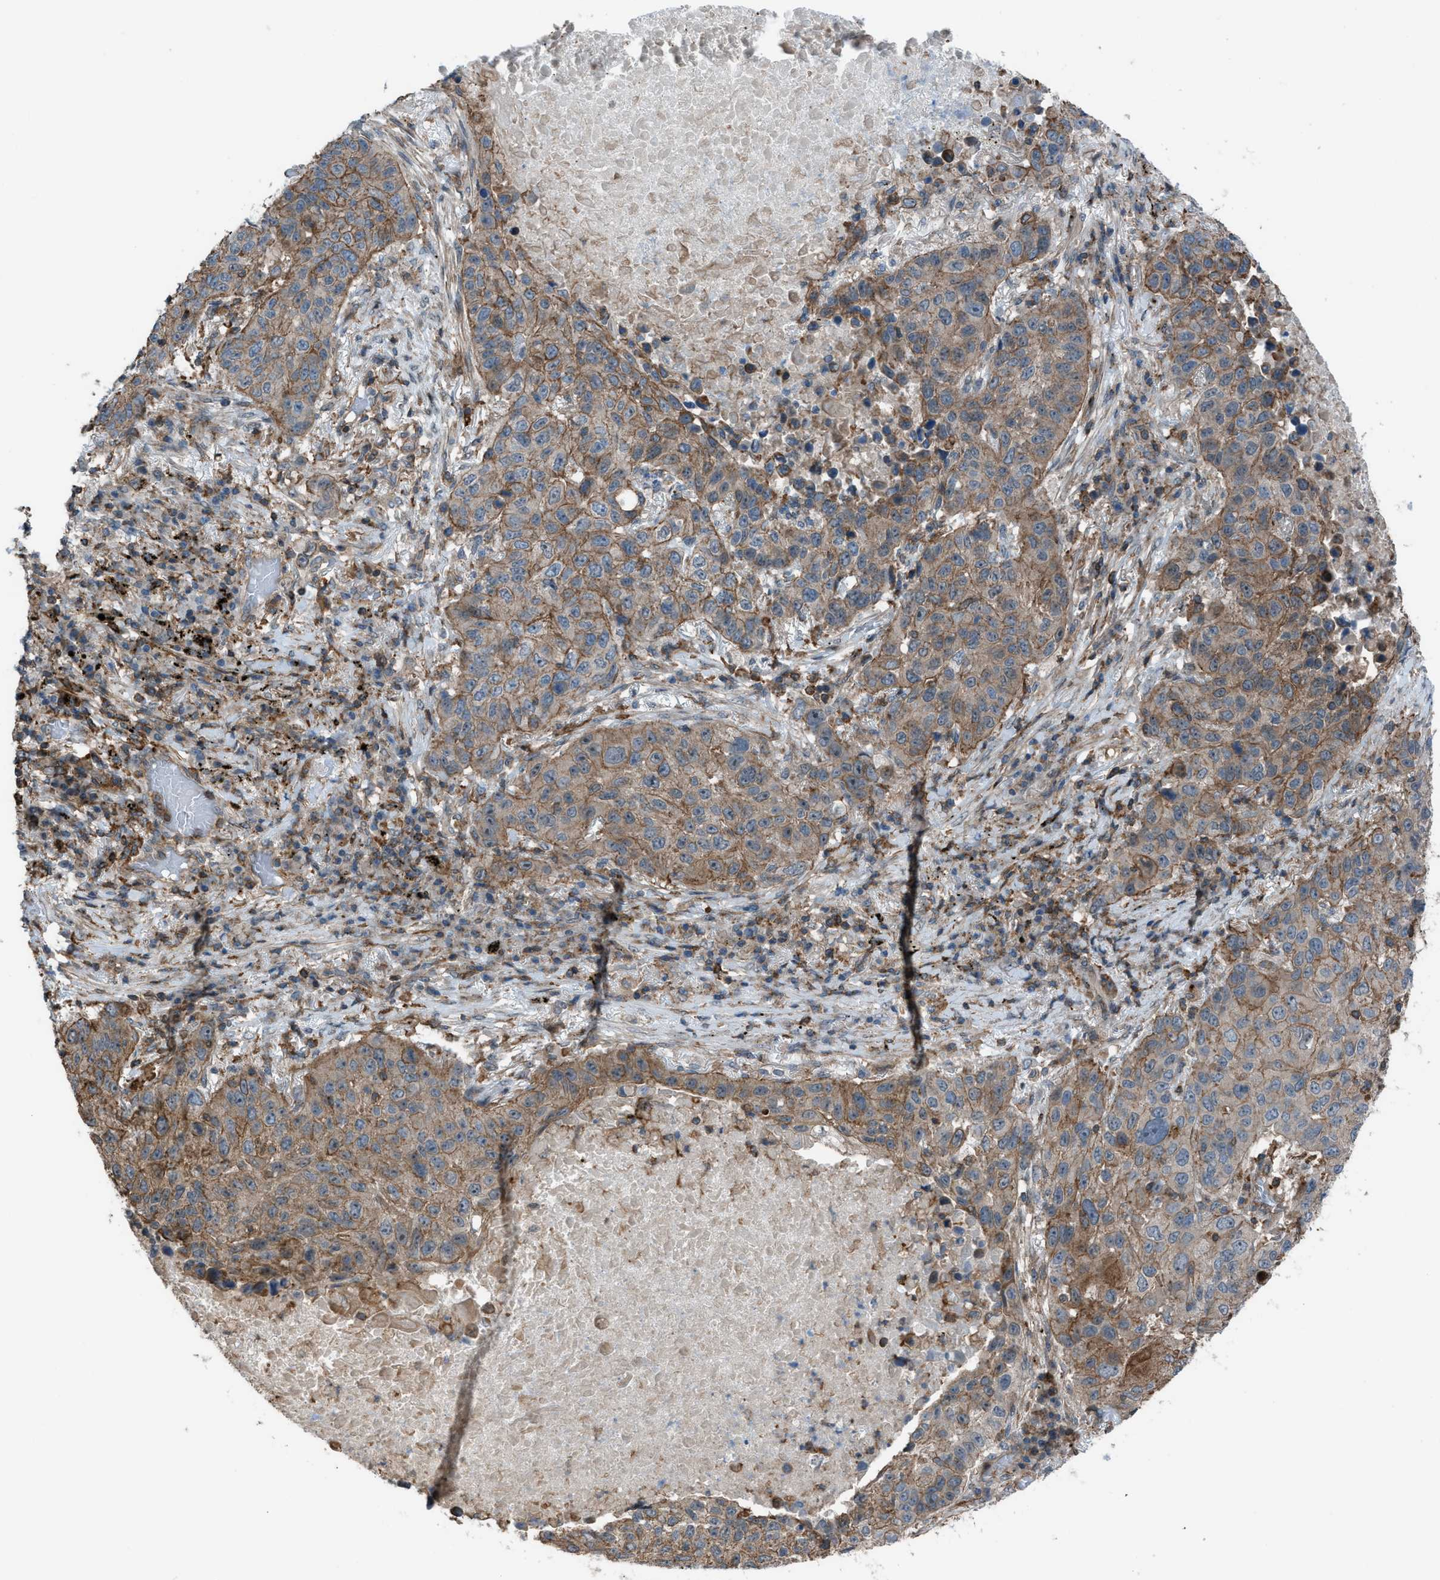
{"staining": {"intensity": "moderate", "quantity": "25%-75%", "location": "cytoplasmic/membranous"}, "tissue": "lung cancer", "cell_type": "Tumor cells", "image_type": "cancer", "snomed": [{"axis": "morphology", "description": "Squamous cell carcinoma, NOS"}, {"axis": "topography", "description": "Lung"}], "caption": "Immunohistochemistry (IHC) of lung squamous cell carcinoma displays medium levels of moderate cytoplasmic/membranous staining in approximately 25%-75% of tumor cells.", "gene": "DYRK1A", "patient": {"sex": "male", "age": 57}}